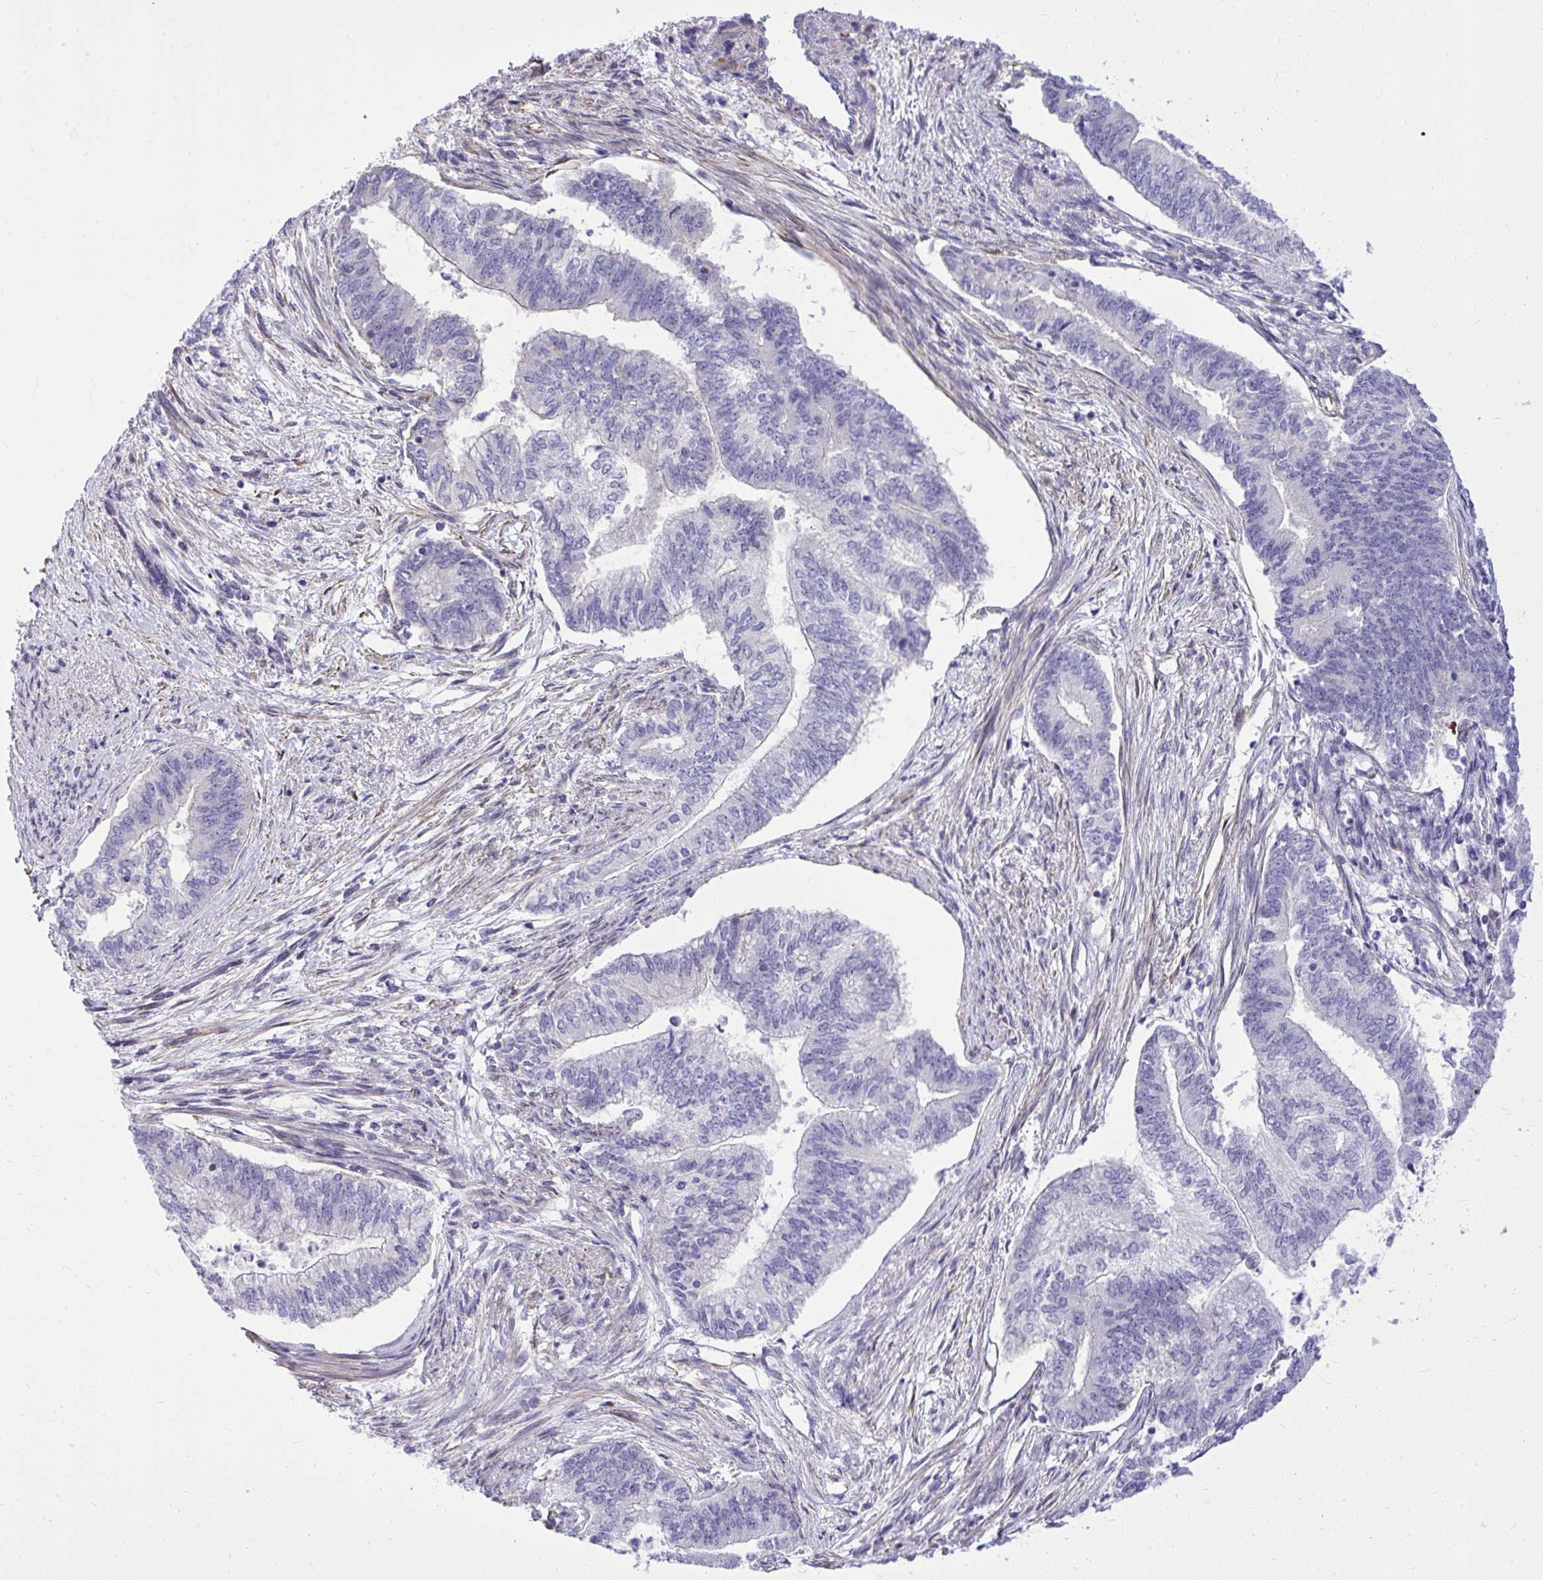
{"staining": {"intensity": "negative", "quantity": "none", "location": "none"}, "tissue": "endometrial cancer", "cell_type": "Tumor cells", "image_type": "cancer", "snomed": [{"axis": "morphology", "description": "Adenocarcinoma, NOS"}, {"axis": "topography", "description": "Endometrium"}], "caption": "Image shows no protein positivity in tumor cells of endometrial adenocarcinoma tissue.", "gene": "GRK4", "patient": {"sex": "female", "age": 65}}